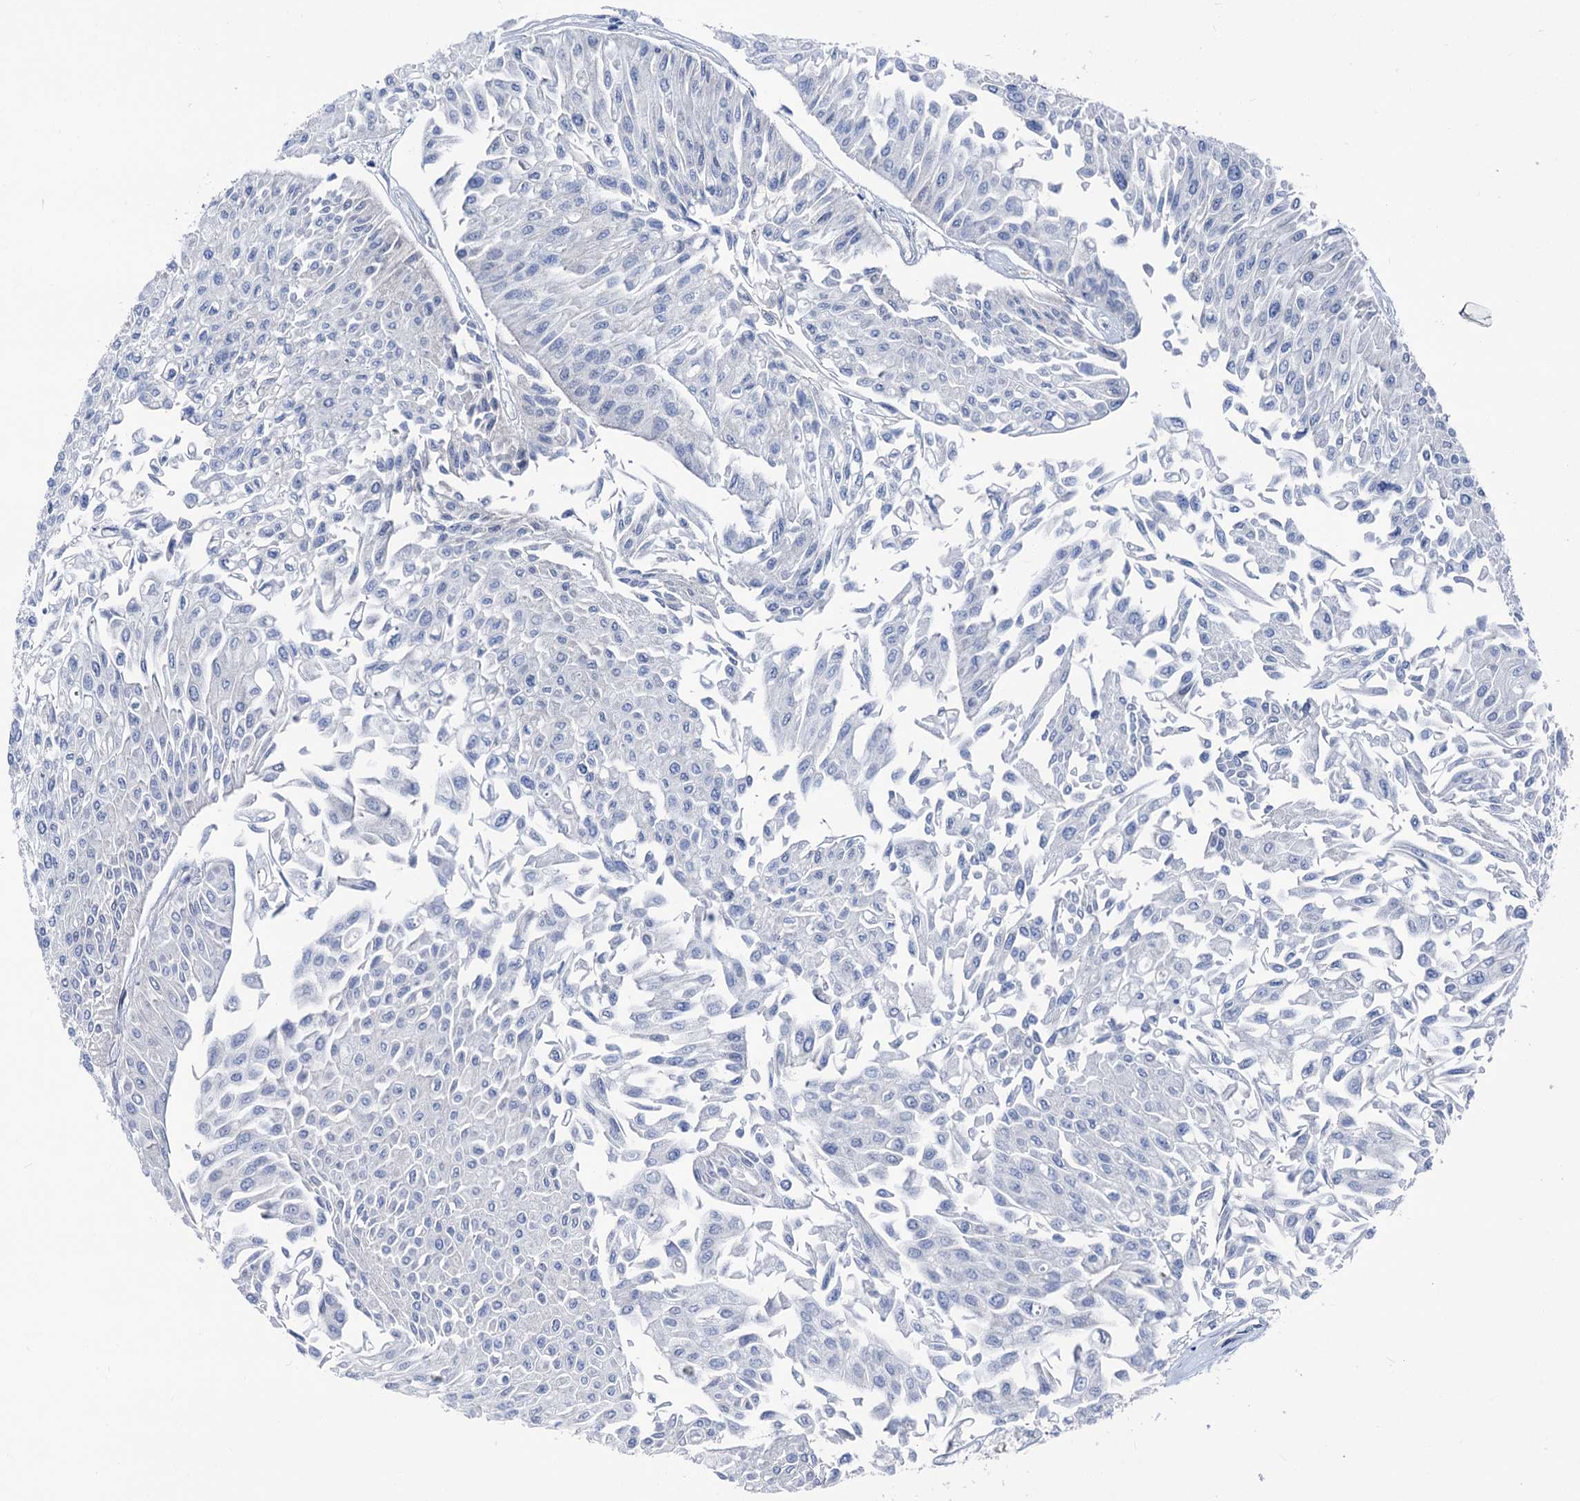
{"staining": {"intensity": "negative", "quantity": "none", "location": "none"}, "tissue": "urothelial cancer", "cell_type": "Tumor cells", "image_type": "cancer", "snomed": [{"axis": "morphology", "description": "Urothelial carcinoma, Low grade"}, {"axis": "topography", "description": "Urinary bladder"}], "caption": "A high-resolution image shows immunohistochemistry staining of low-grade urothelial carcinoma, which demonstrates no significant expression in tumor cells.", "gene": "GLO1", "patient": {"sex": "male", "age": 67}}